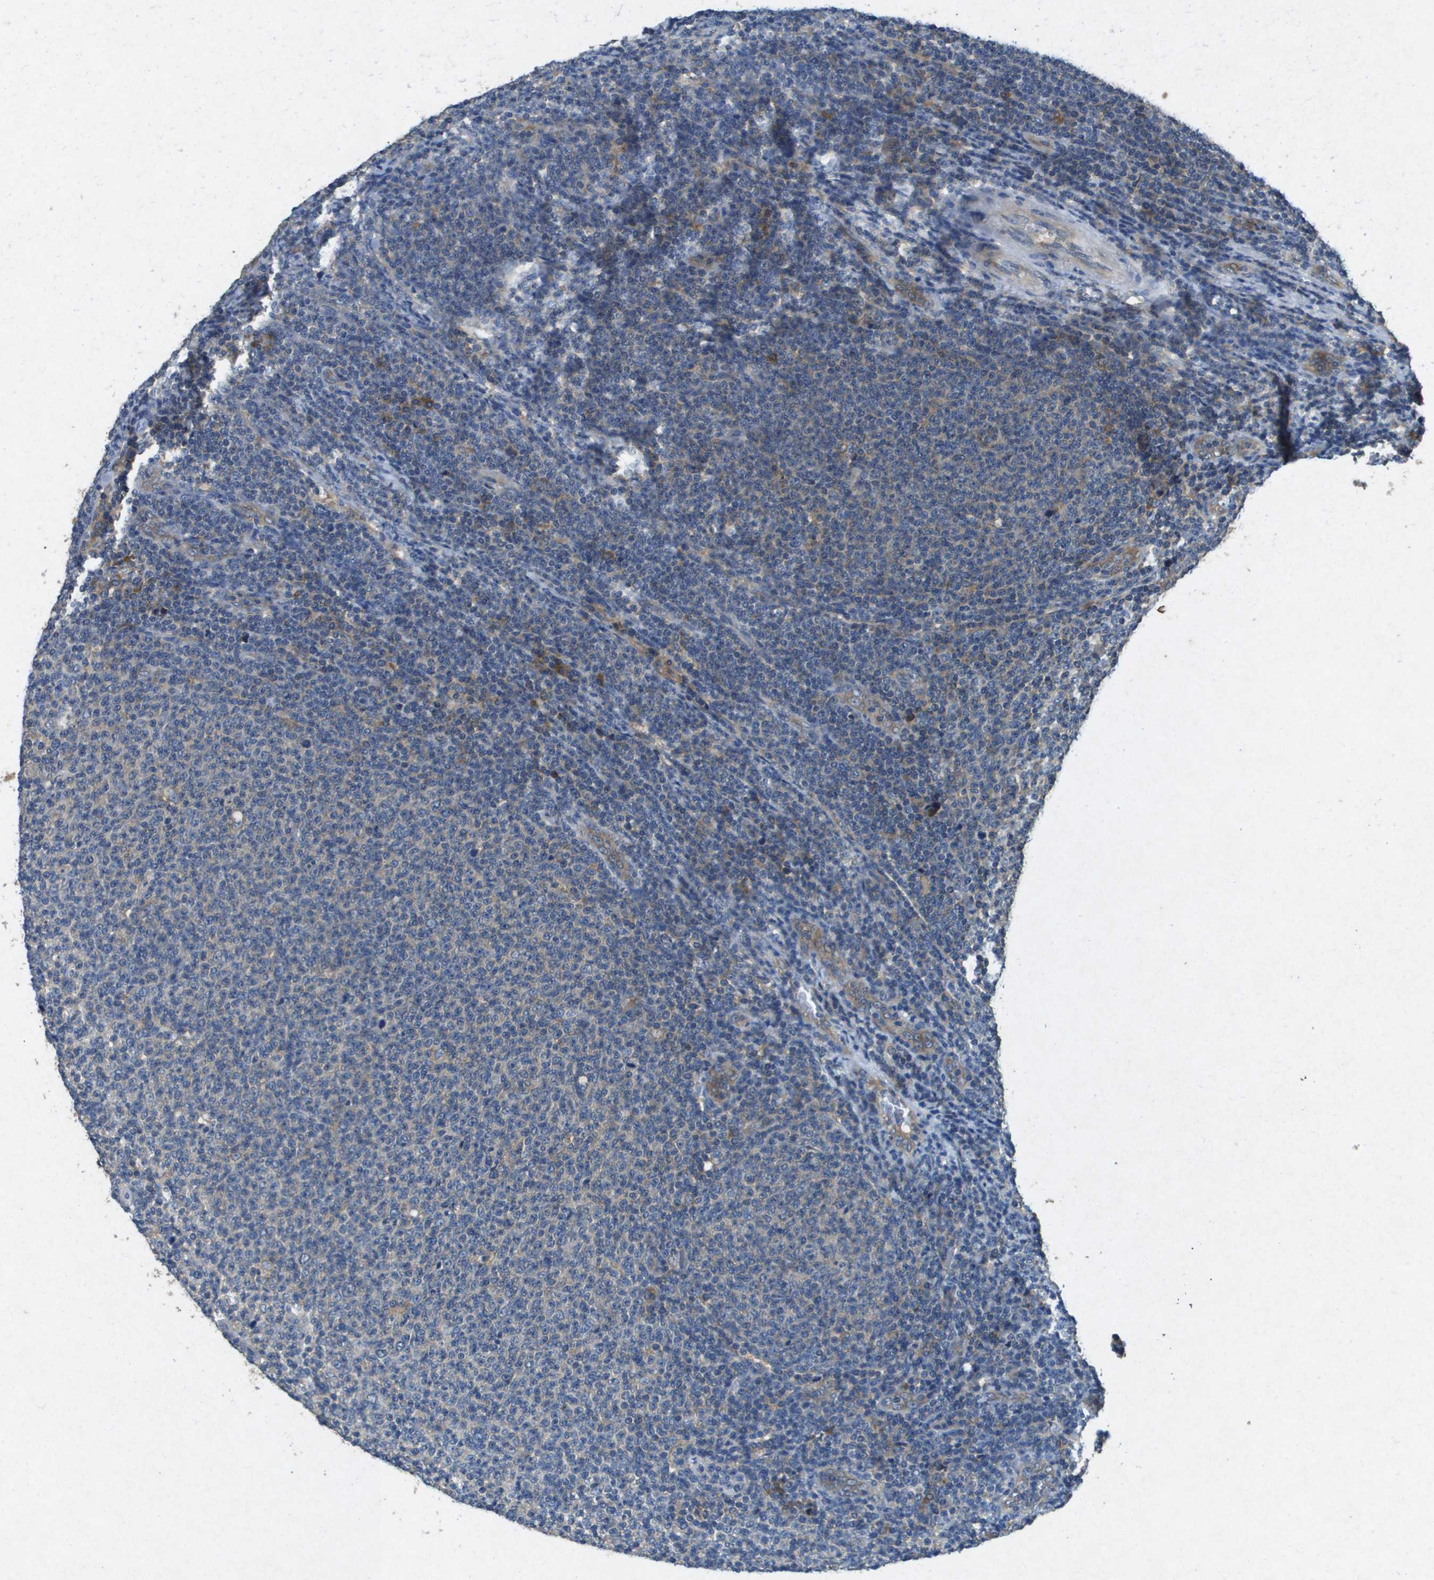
{"staining": {"intensity": "weak", "quantity": "<25%", "location": "cytoplasmic/membranous"}, "tissue": "lymphoma", "cell_type": "Tumor cells", "image_type": "cancer", "snomed": [{"axis": "morphology", "description": "Malignant lymphoma, non-Hodgkin's type, Low grade"}, {"axis": "topography", "description": "Lymph node"}], "caption": "Tumor cells show no significant protein positivity in malignant lymphoma, non-Hodgkin's type (low-grade).", "gene": "PTPRT", "patient": {"sex": "male", "age": 66}}